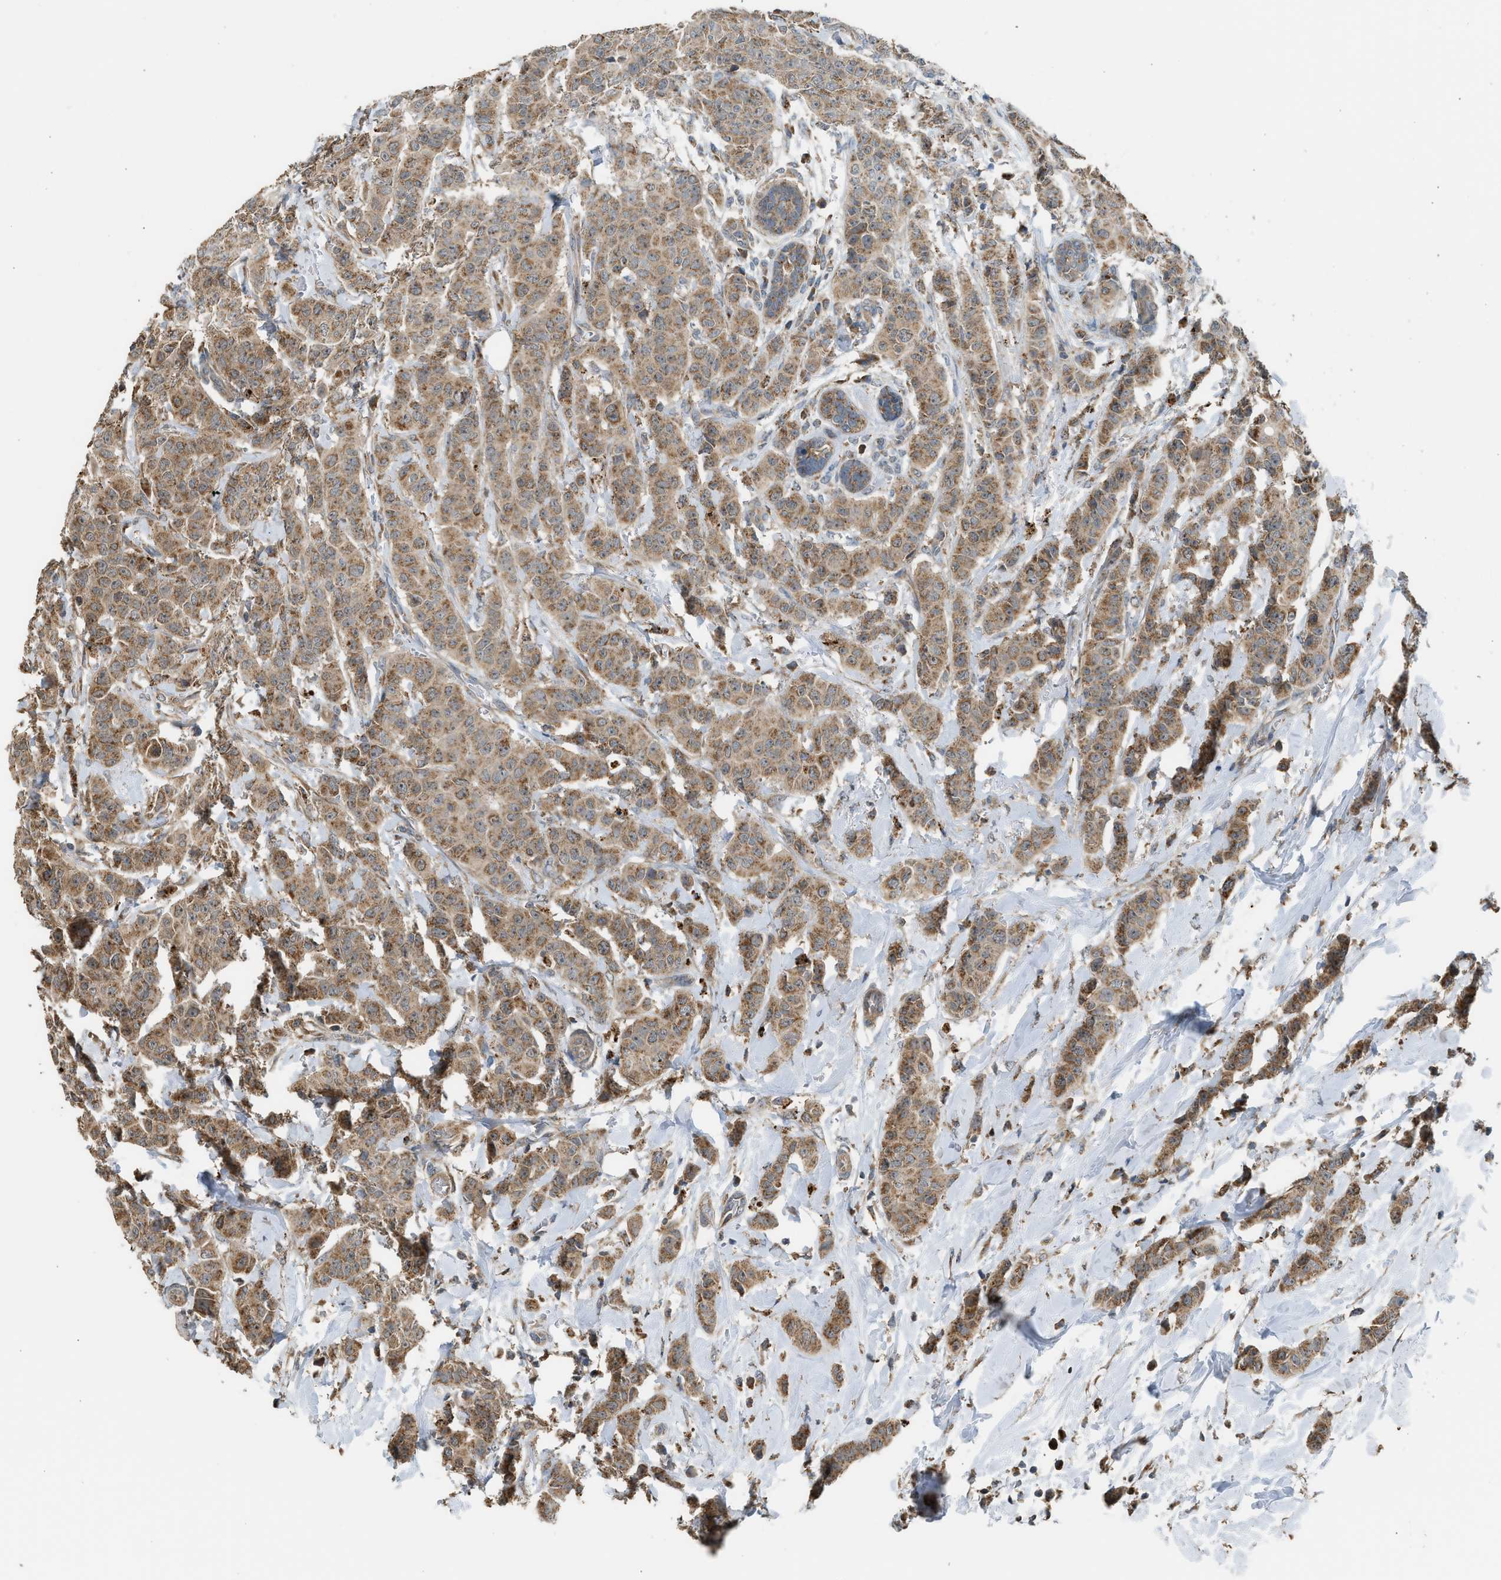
{"staining": {"intensity": "moderate", "quantity": ">75%", "location": "cytoplasmic/membranous"}, "tissue": "breast cancer", "cell_type": "Tumor cells", "image_type": "cancer", "snomed": [{"axis": "morphology", "description": "Normal tissue, NOS"}, {"axis": "morphology", "description": "Duct carcinoma"}, {"axis": "topography", "description": "Breast"}], "caption": "Breast cancer stained with a protein marker demonstrates moderate staining in tumor cells.", "gene": "STARD3", "patient": {"sex": "female", "age": 40}}